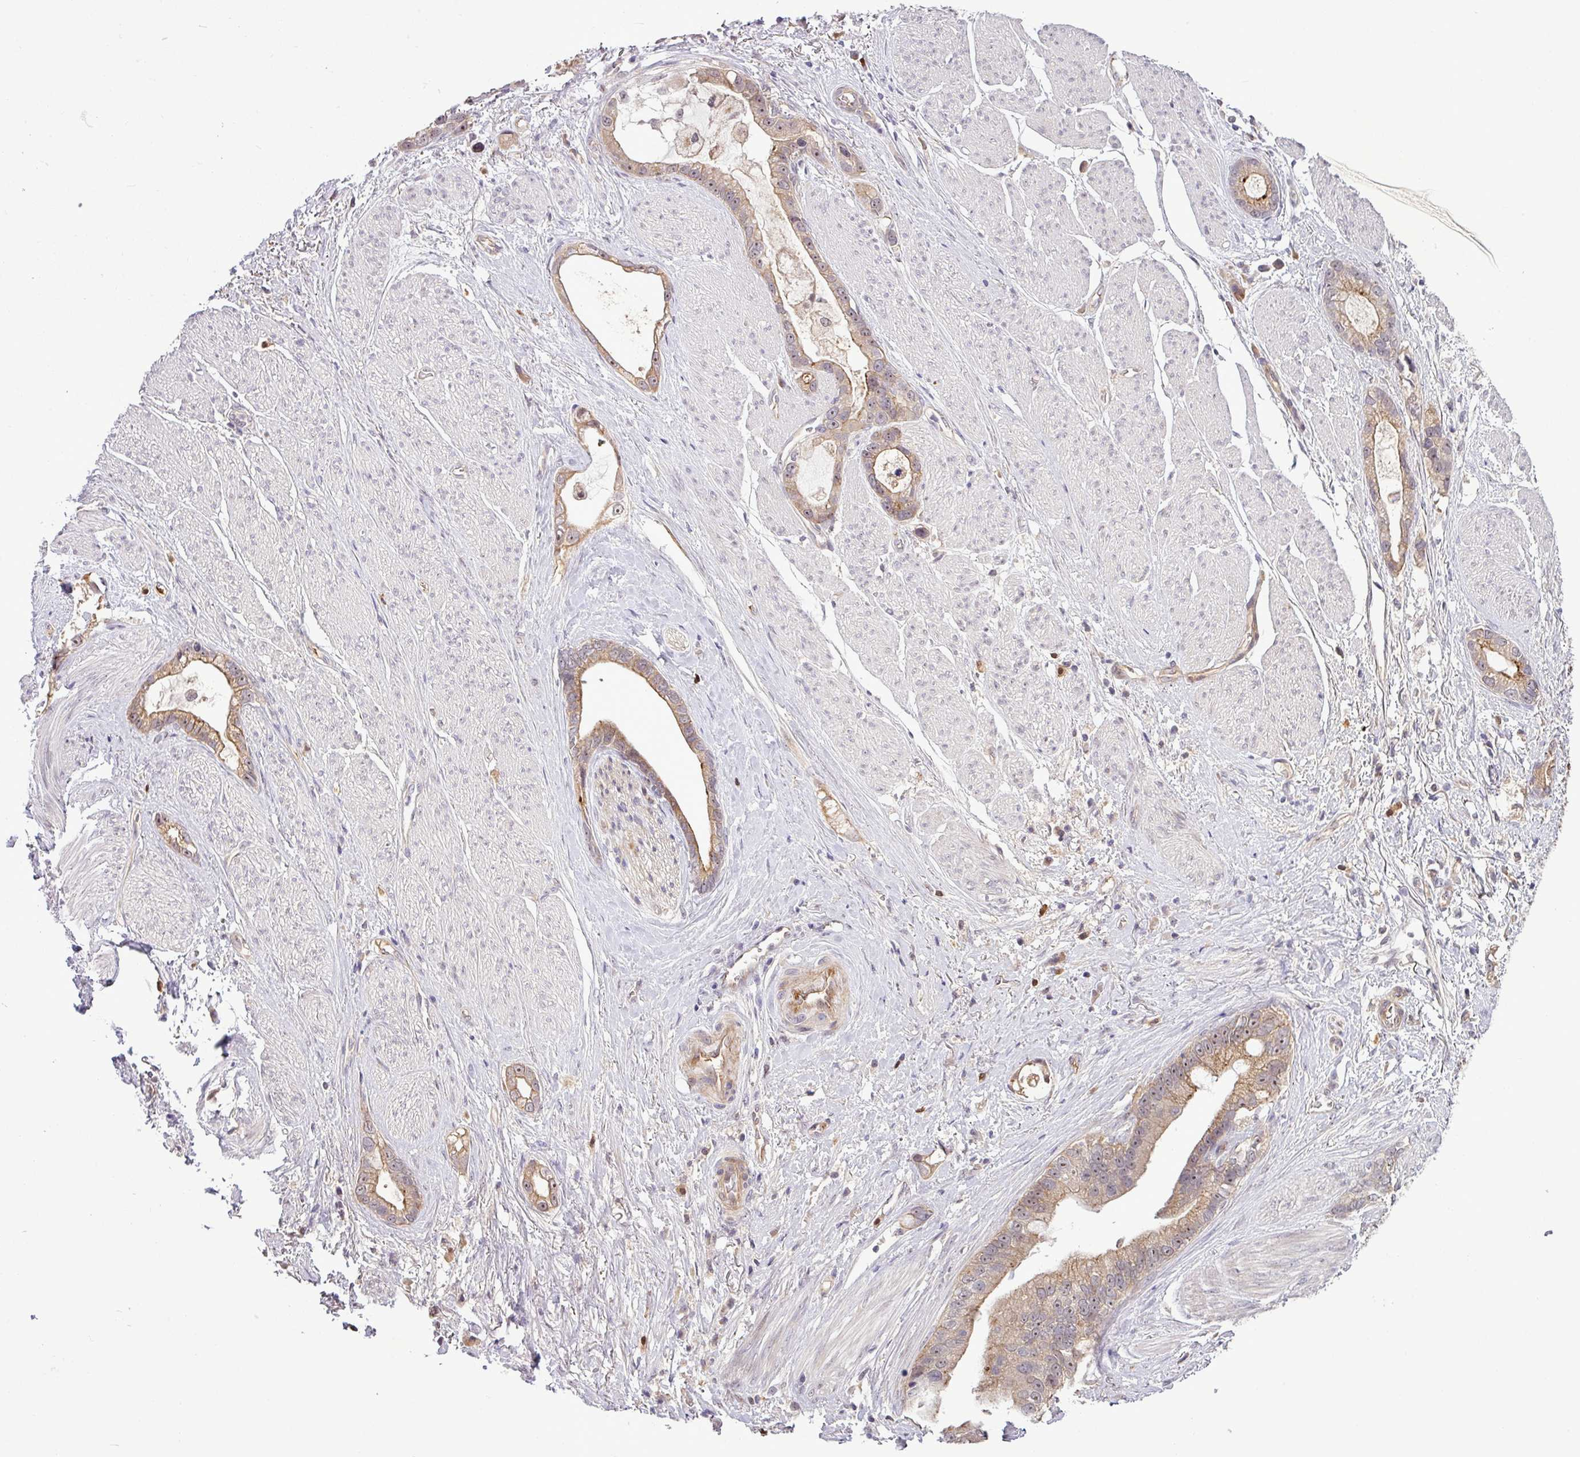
{"staining": {"intensity": "moderate", "quantity": "25%-75%", "location": "cytoplasmic/membranous"}, "tissue": "stomach cancer", "cell_type": "Tumor cells", "image_type": "cancer", "snomed": [{"axis": "morphology", "description": "Adenocarcinoma, NOS"}, {"axis": "topography", "description": "Stomach"}], "caption": "Protein staining demonstrates moderate cytoplasmic/membranous positivity in approximately 25%-75% of tumor cells in adenocarcinoma (stomach).", "gene": "PCDH1", "patient": {"sex": "male", "age": 55}}